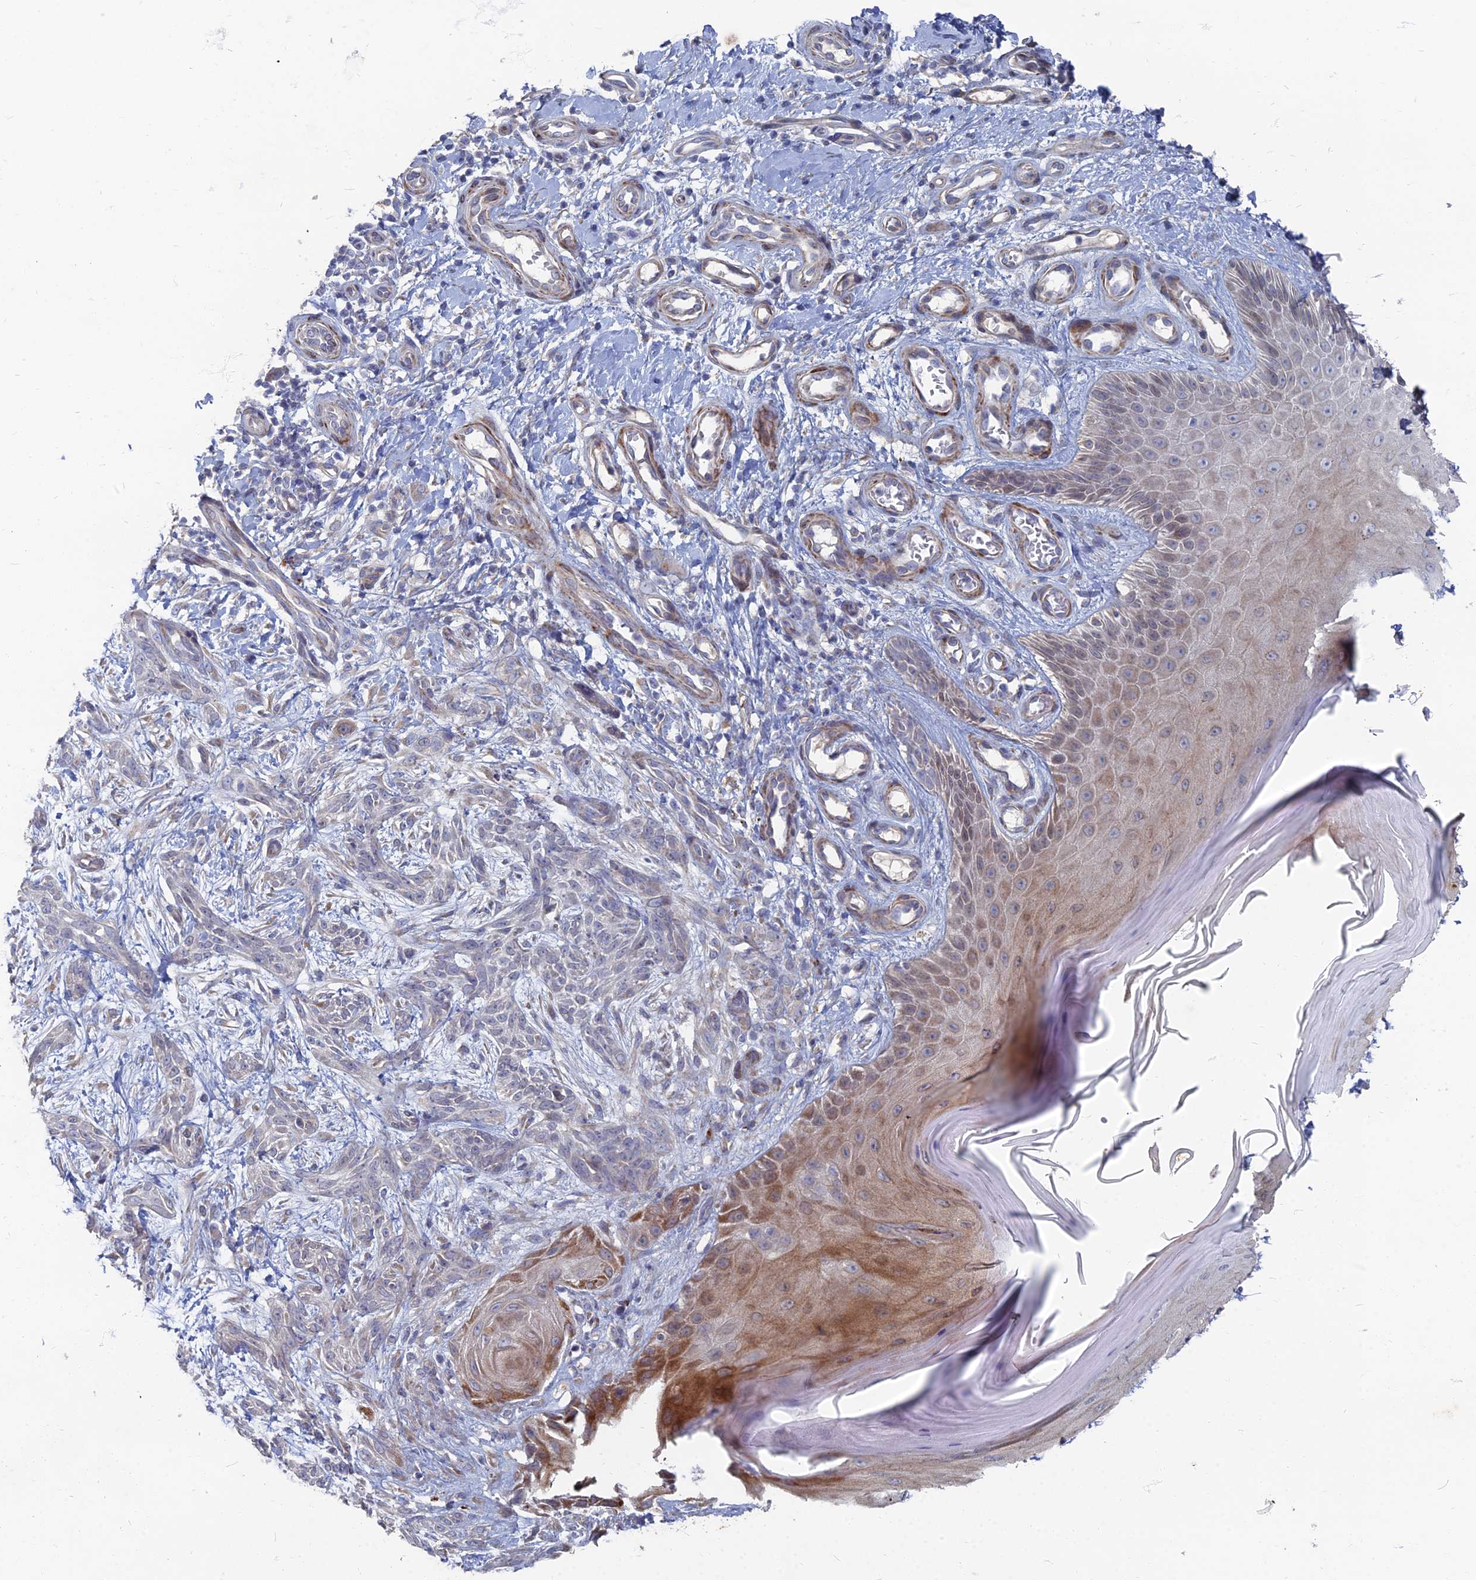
{"staining": {"intensity": "moderate", "quantity": "<25%", "location": "cytoplasmic/membranous"}, "tissue": "skin cancer", "cell_type": "Tumor cells", "image_type": "cancer", "snomed": [{"axis": "morphology", "description": "Basal cell carcinoma"}, {"axis": "topography", "description": "Skin"}], "caption": "Immunohistochemical staining of skin cancer demonstrates moderate cytoplasmic/membranous protein positivity in about <25% of tumor cells. The protein is shown in brown color, while the nuclei are stained blue.", "gene": "TMEM128", "patient": {"sex": "female", "age": 82}}